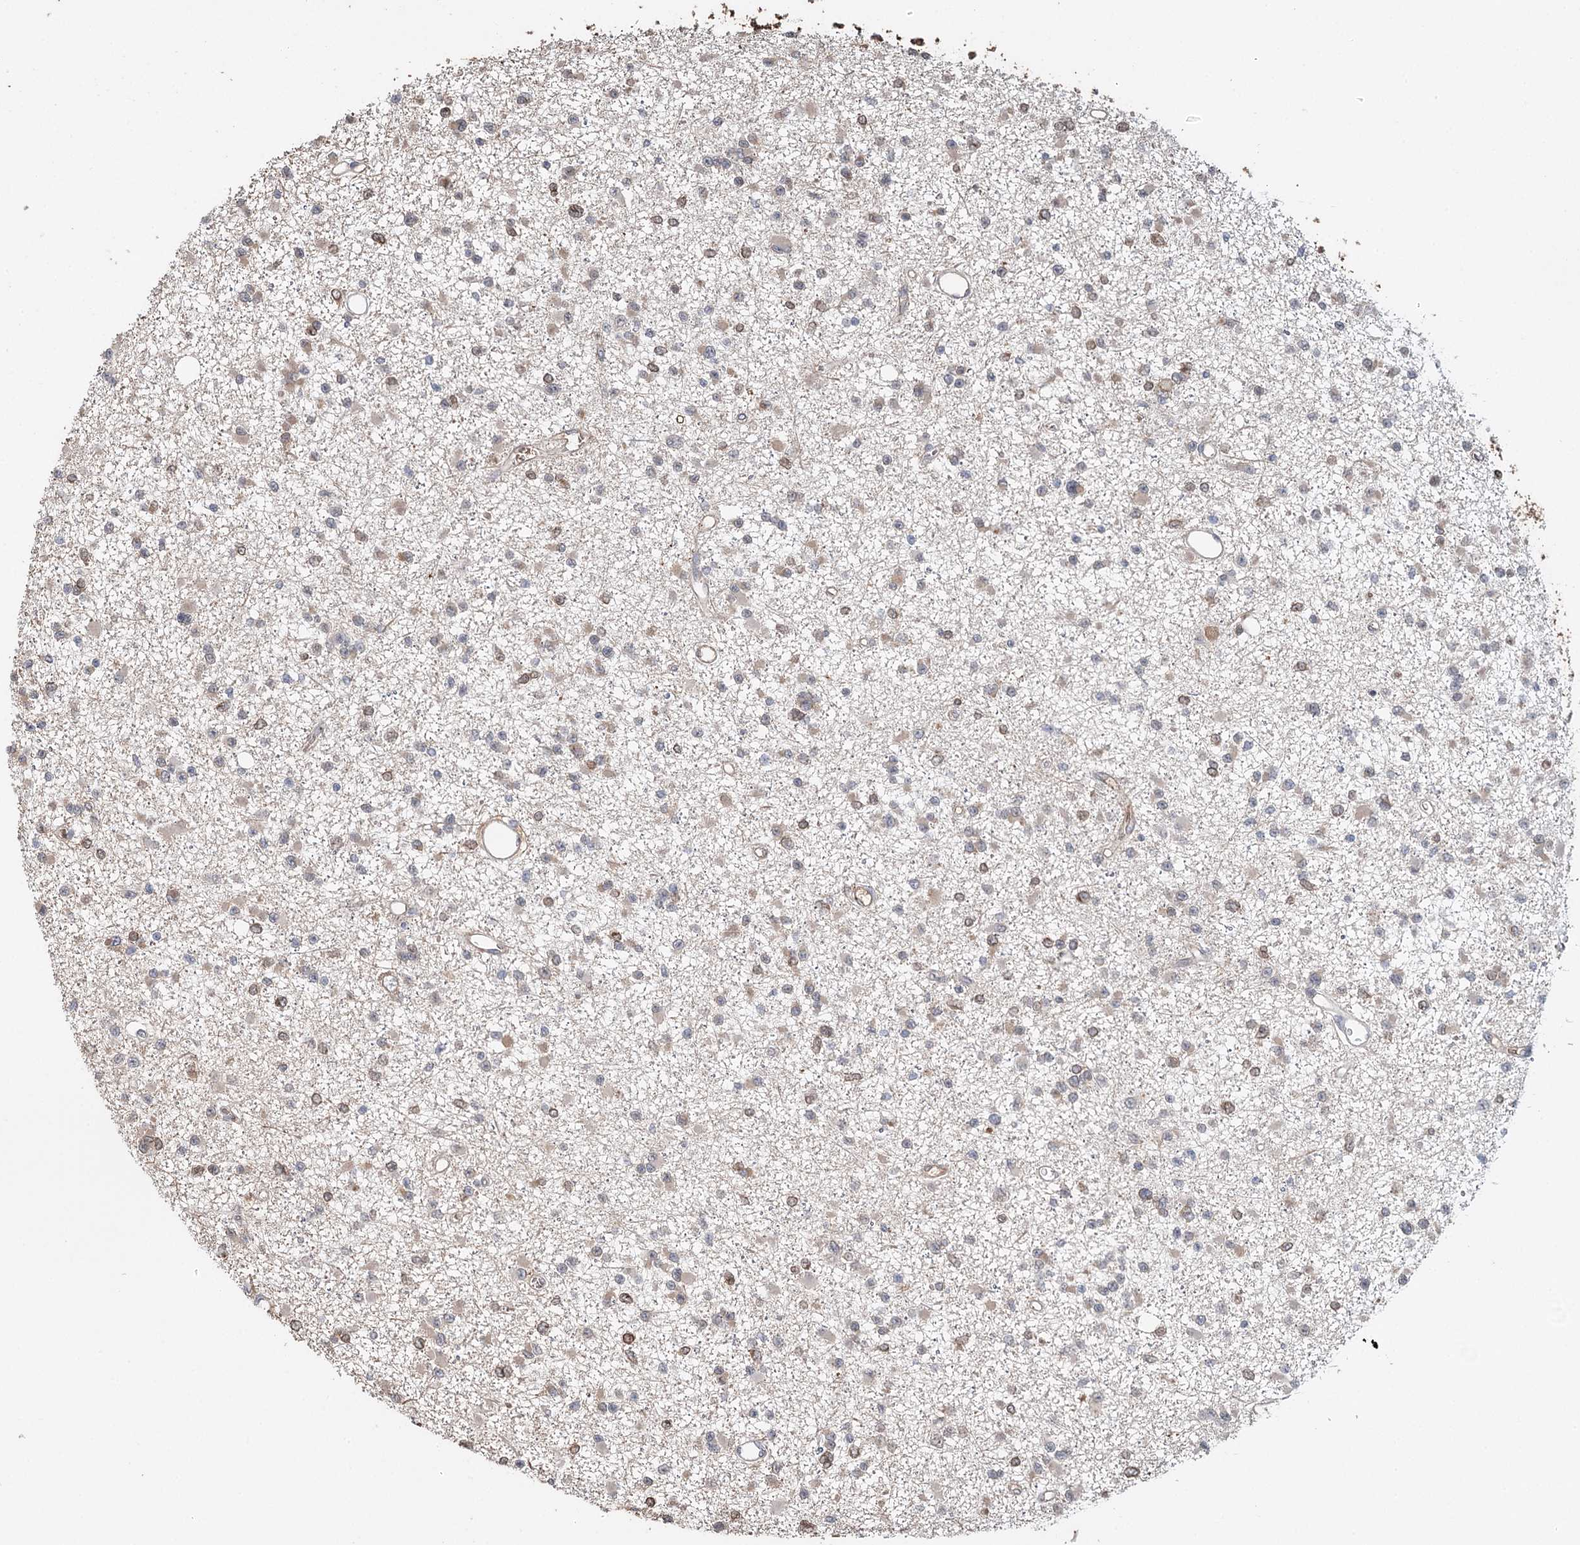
{"staining": {"intensity": "moderate", "quantity": "<25%", "location": "cytoplasmic/membranous"}, "tissue": "glioma", "cell_type": "Tumor cells", "image_type": "cancer", "snomed": [{"axis": "morphology", "description": "Glioma, malignant, Low grade"}, {"axis": "topography", "description": "Brain"}], "caption": "DAB immunohistochemical staining of malignant glioma (low-grade) displays moderate cytoplasmic/membranous protein positivity in approximately <25% of tumor cells.", "gene": "SYVN1", "patient": {"sex": "female", "age": 22}}